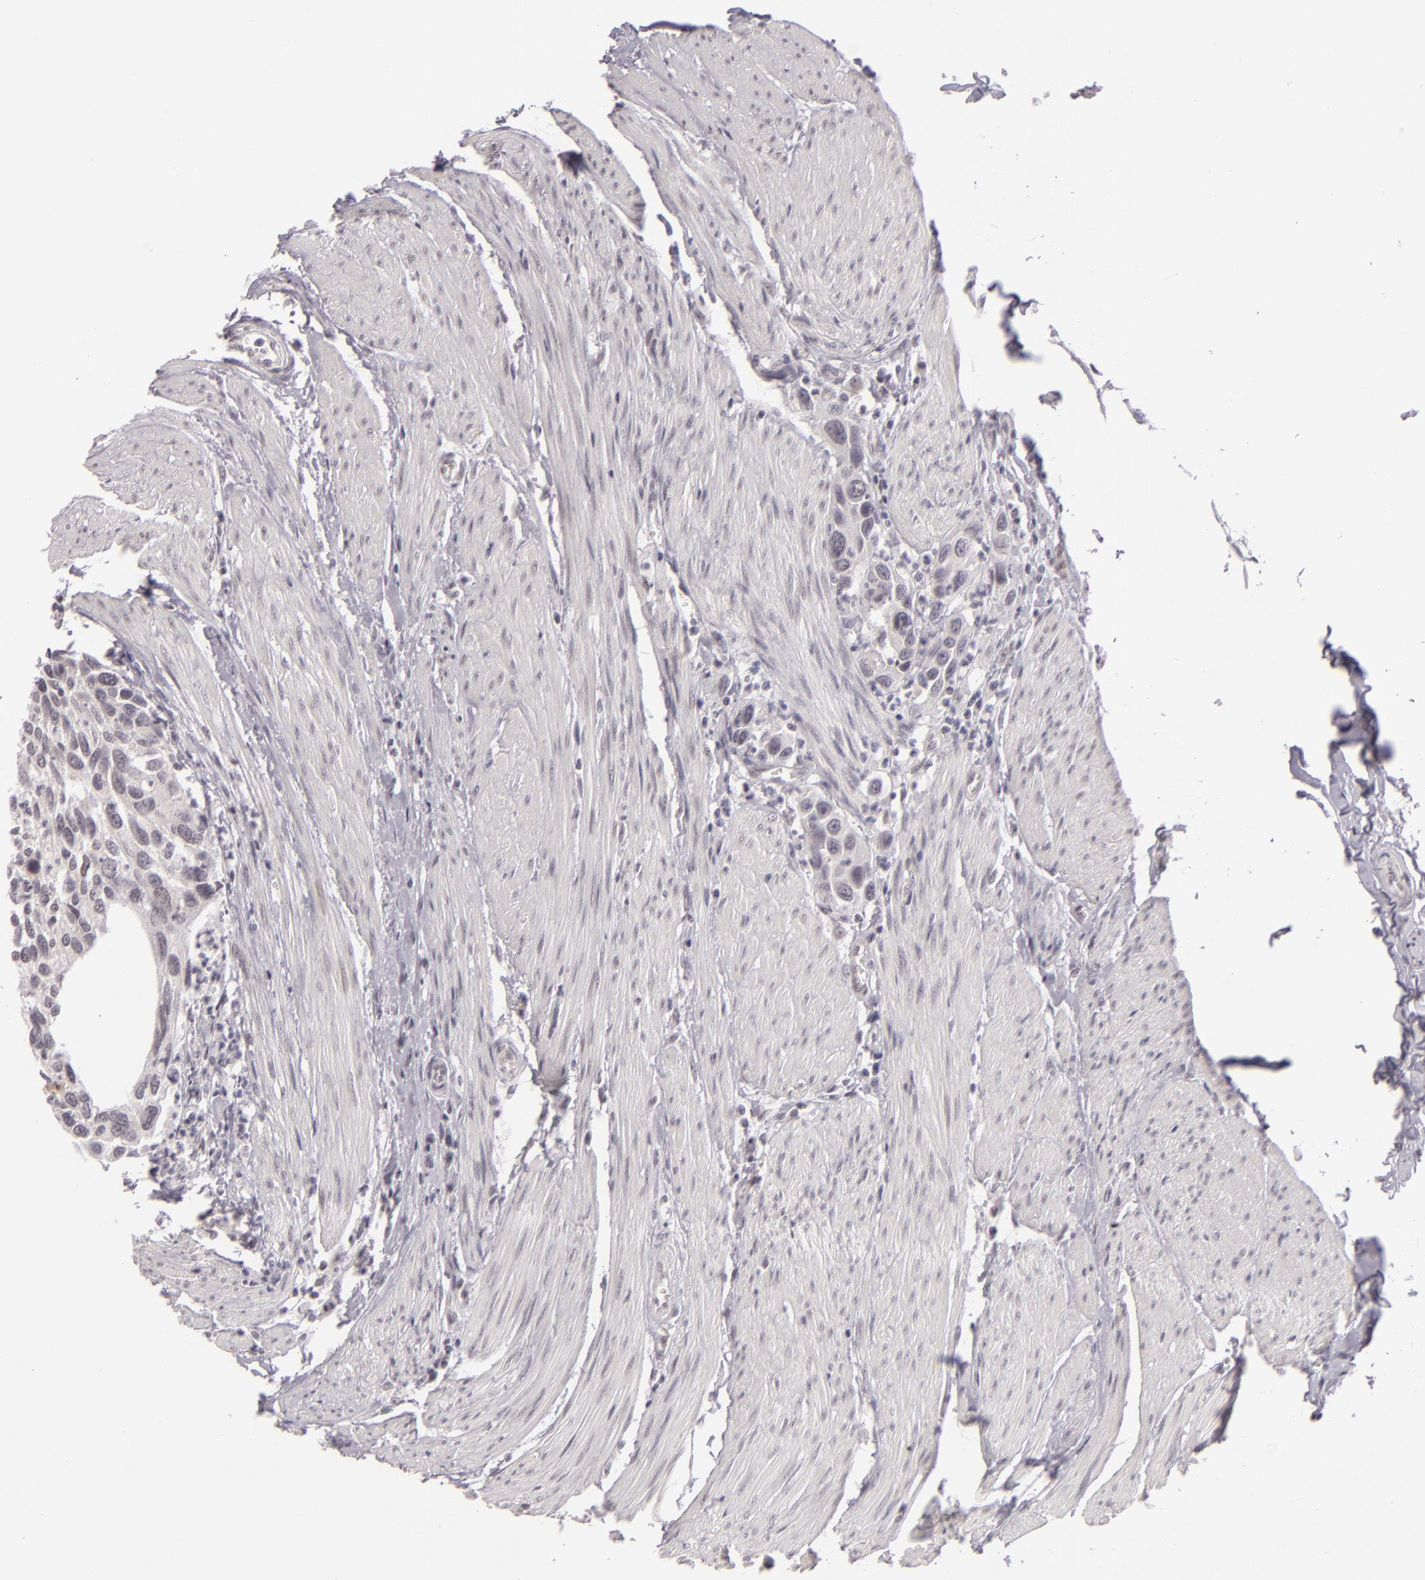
{"staining": {"intensity": "negative", "quantity": "none", "location": "none"}, "tissue": "urothelial cancer", "cell_type": "Tumor cells", "image_type": "cancer", "snomed": [{"axis": "morphology", "description": "Urothelial carcinoma, High grade"}, {"axis": "topography", "description": "Urinary bladder"}], "caption": "The IHC image has no significant expression in tumor cells of high-grade urothelial carcinoma tissue.", "gene": "ZNF205", "patient": {"sex": "male", "age": 66}}